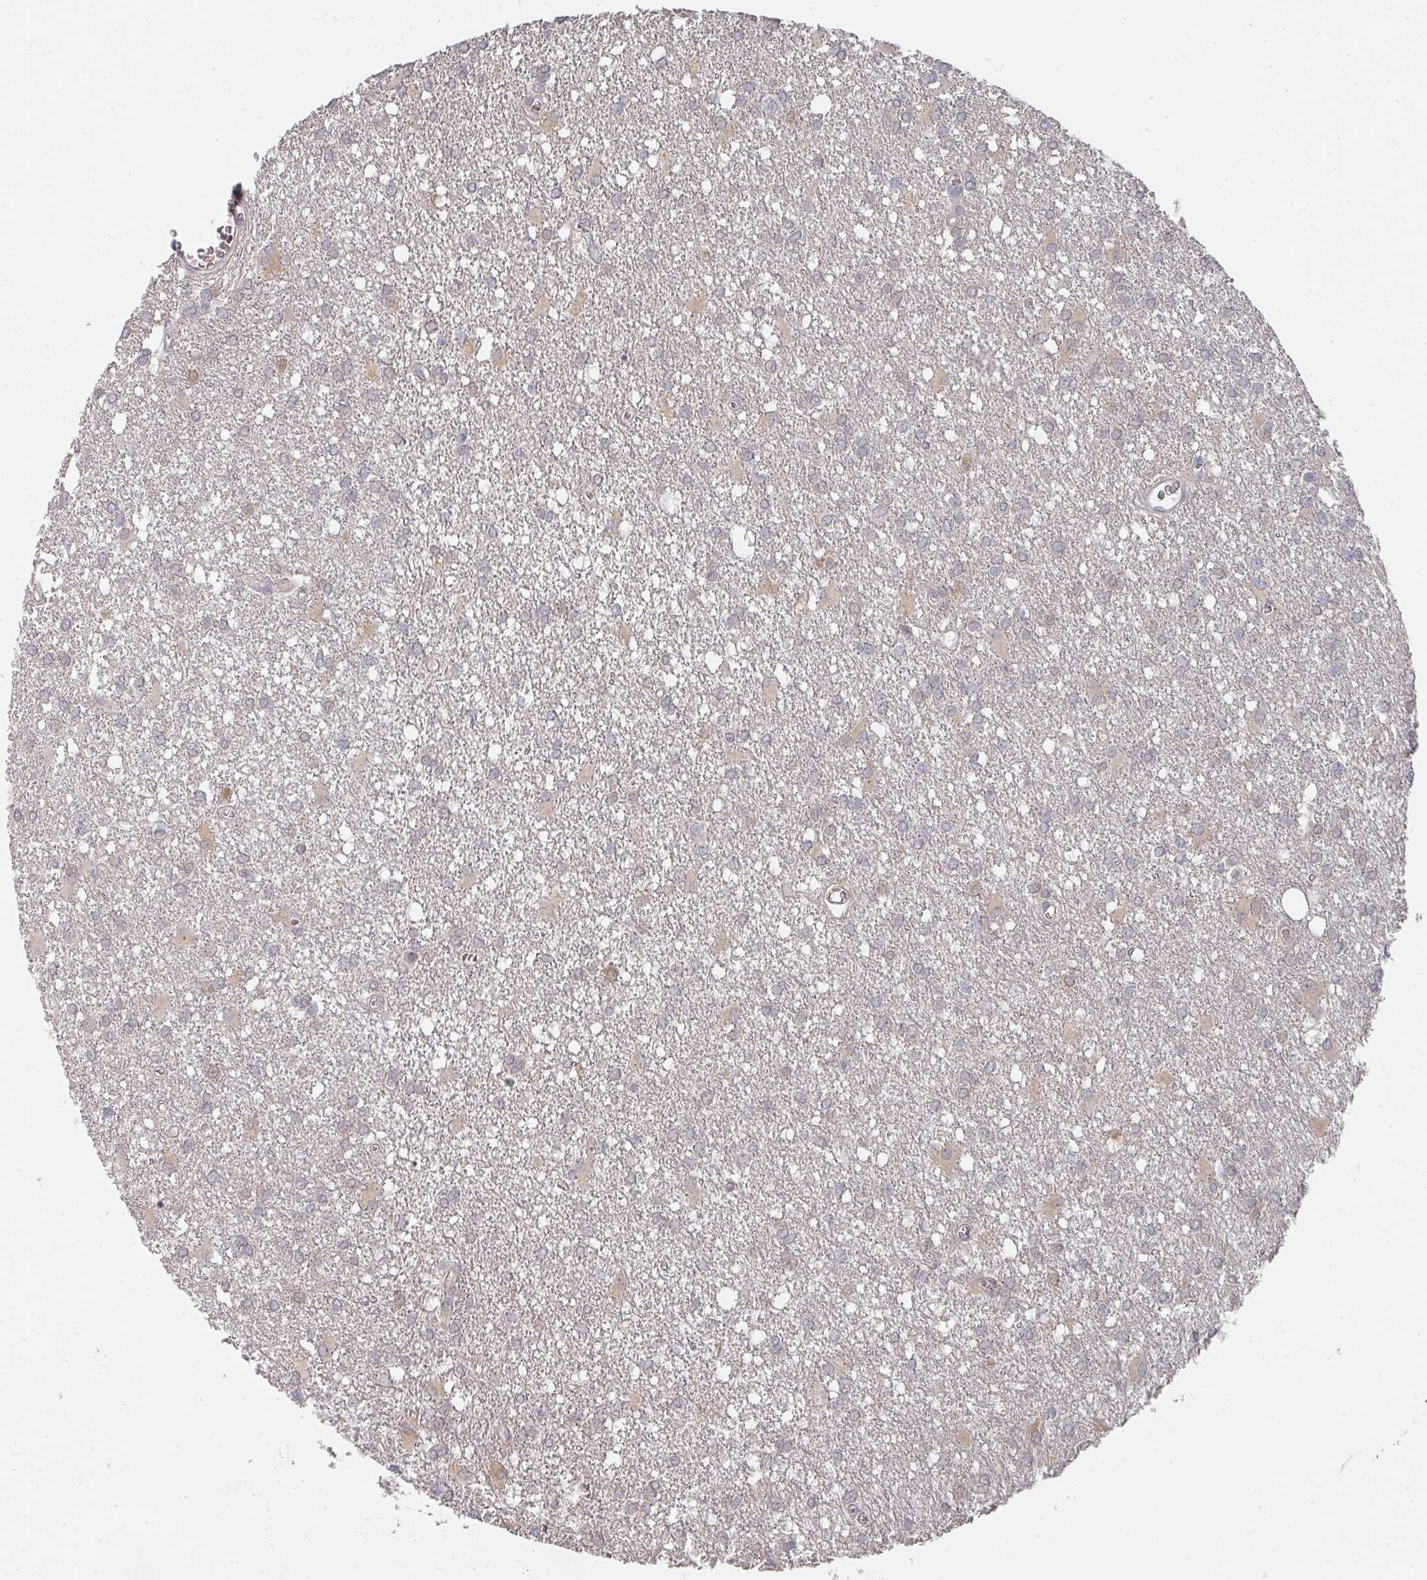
{"staining": {"intensity": "negative", "quantity": "none", "location": "none"}, "tissue": "glioma", "cell_type": "Tumor cells", "image_type": "cancer", "snomed": [{"axis": "morphology", "description": "Glioma, malignant, High grade"}, {"axis": "topography", "description": "Brain"}], "caption": "Immunohistochemistry (IHC) image of high-grade glioma (malignant) stained for a protein (brown), which shows no staining in tumor cells. (DAB (3,3'-diaminobenzidine) immunohistochemistry with hematoxylin counter stain).", "gene": "SHISA2", "patient": {"sex": "male", "age": 48}}